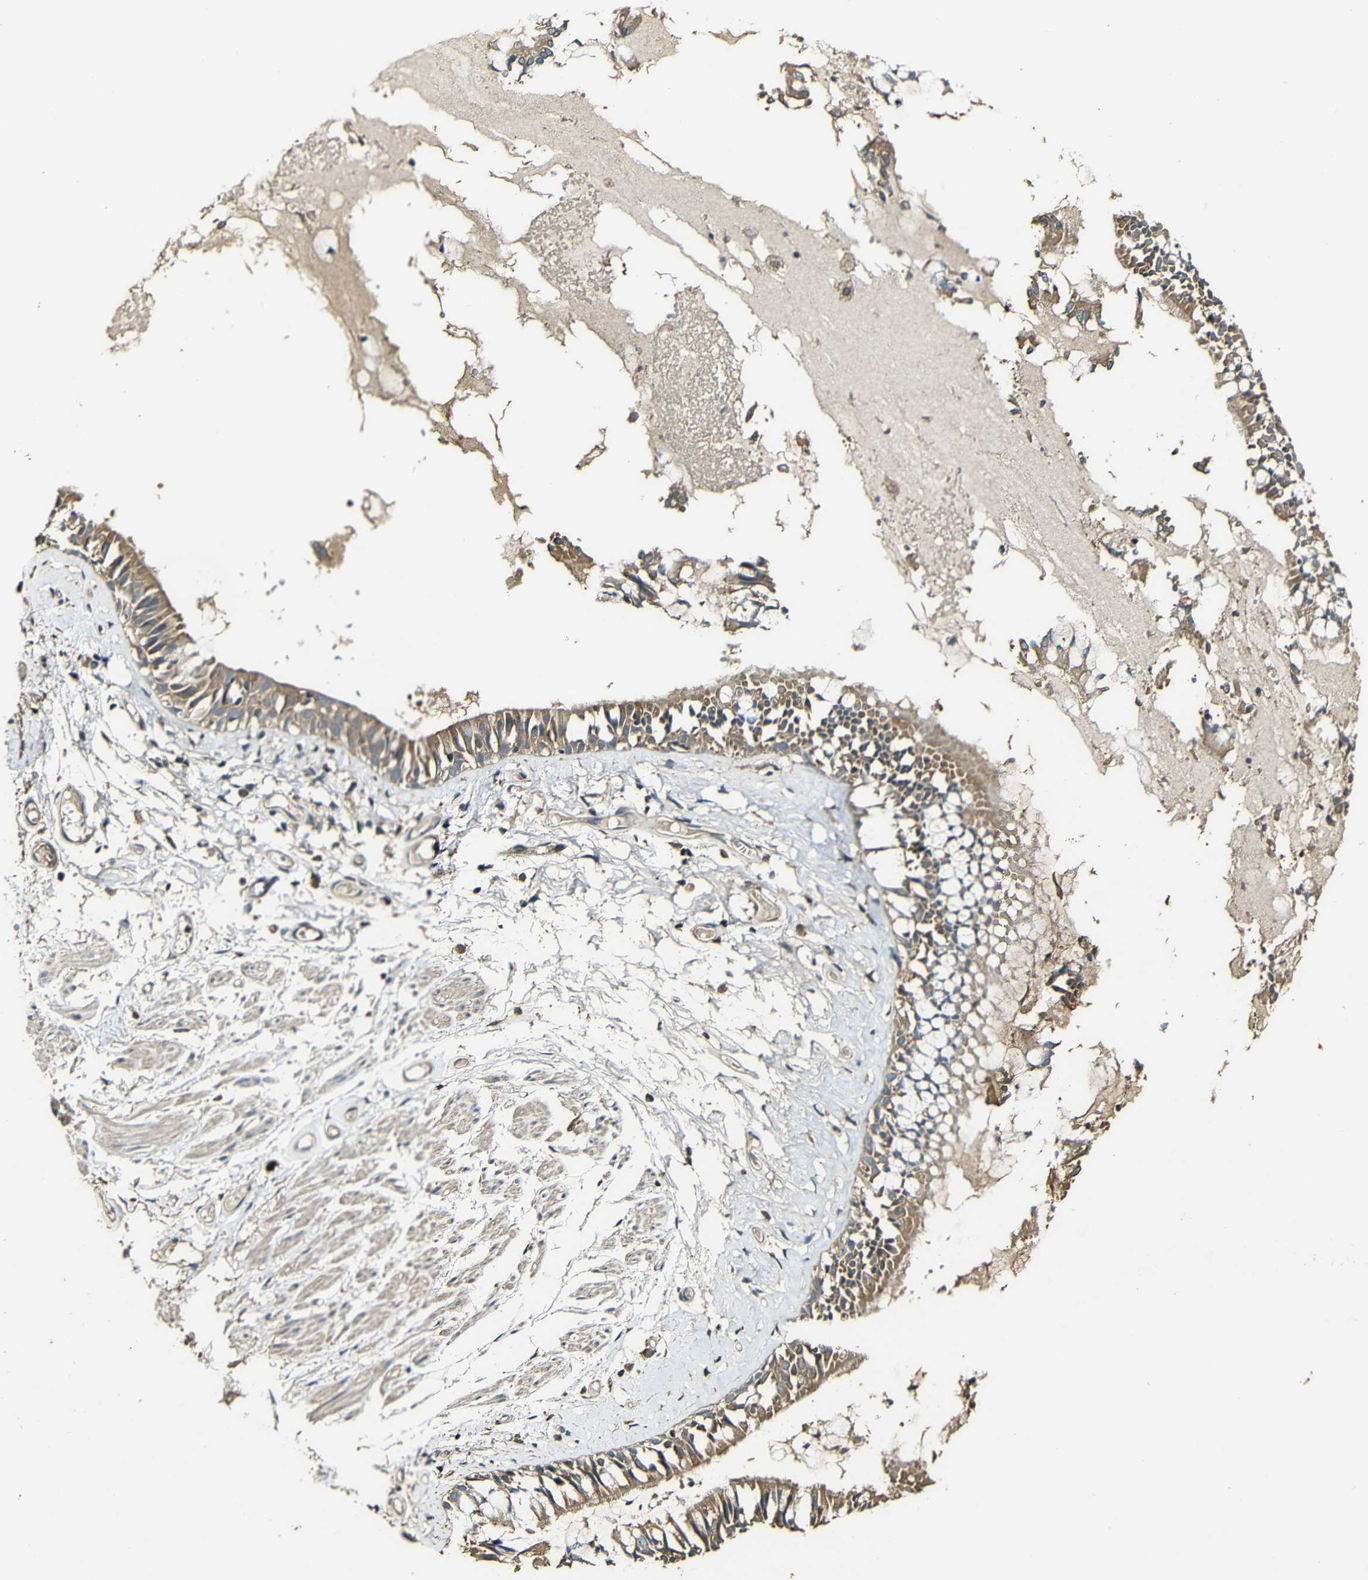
{"staining": {"intensity": "moderate", "quantity": ">75%", "location": "cytoplasmic/membranous"}, "tissue": "bronchus", "cell_type": "Respiratory epithelial cells", "image_type": "normal", "snomed": [{"axis": "morphology", "description": "Normal tissue, NOS"}, {"axis": "morphology", "description": "Inflammation, NOS"}, {"axis": "topography", "description": "Cartilage tissue"}, {"axis": "topography", "description": "Lung"}], "caption": "The histopathology image demonstrates staining of unremarkable bronchus, revealing moderate cytoplasmic/membranous protein staining (brown color) within respiratory epithelial cells.", "gene": "CASP8", "patient": {"sex": "male", "age": 71}}